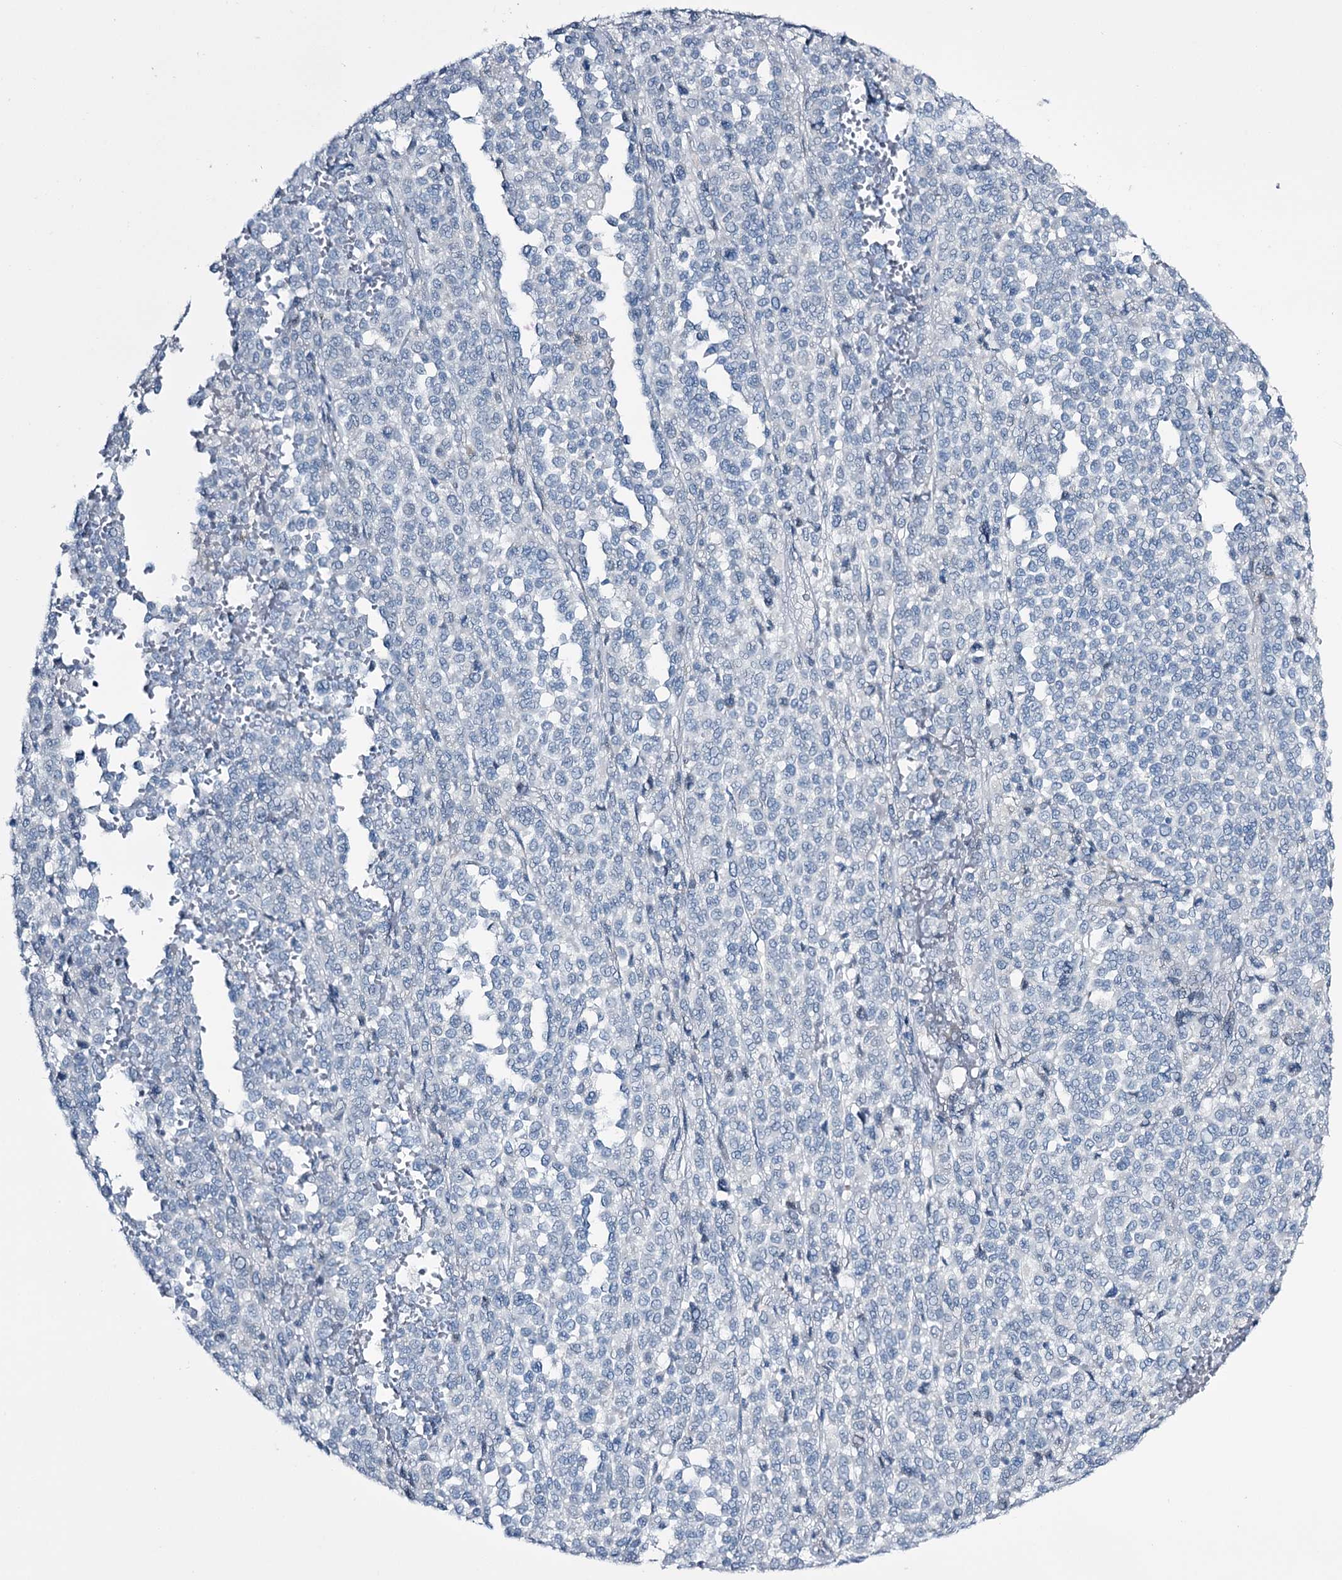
{"staining": {"intensity": "negative", "quantity": "none", "location": "none"}, "tissue": "melanoma", "cell_type": "Tumor cells", "image_type": "cancer", "snomed": [{"axis": "morphology", "description": "Malignant melanoma, Metastatic site"}, {"axis": "topography", "description": "Pancreas"}], "caption": "The histopathology image exhibits no significant expression in tumor cells of melanoma.", "gene": "RBM15B", "patient": {"sex": "female", "age": 30}}